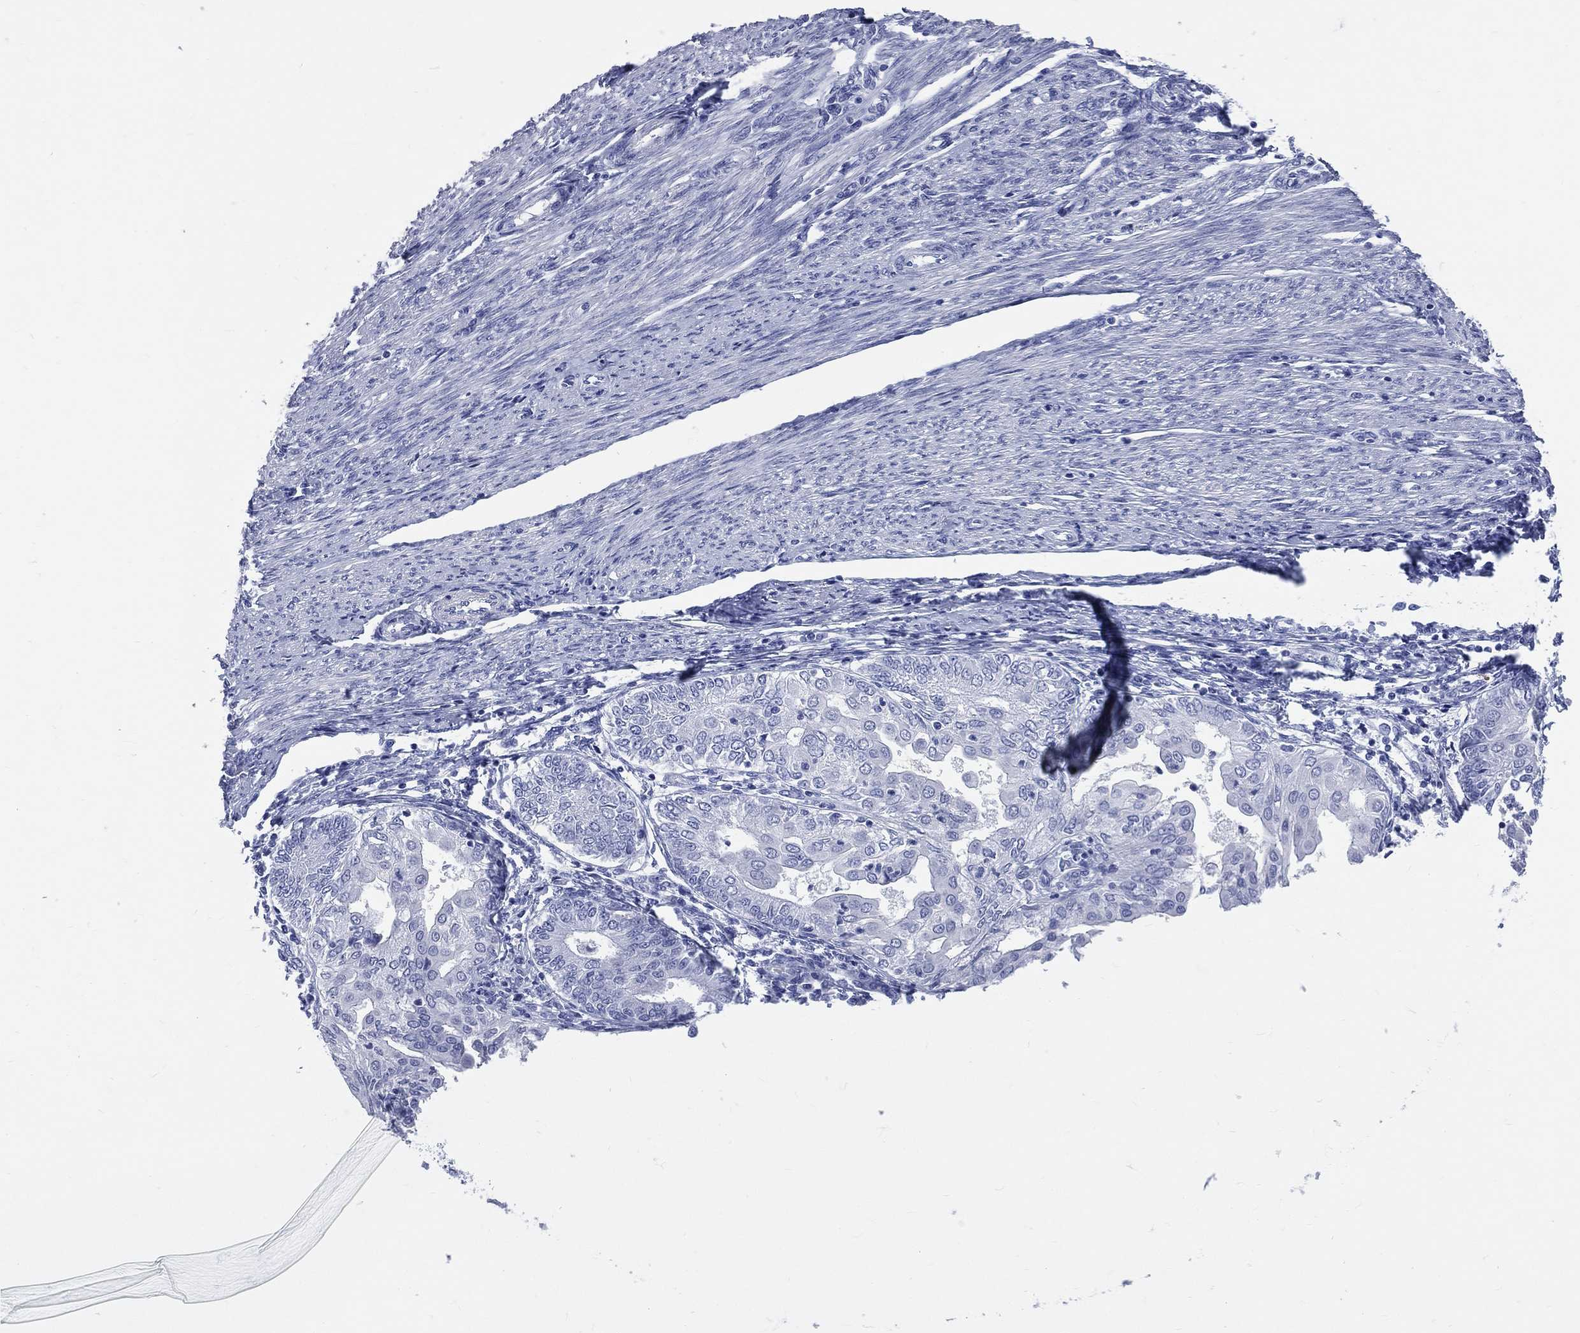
{"staining": {"intensity": "negative", "quantity": "none", "location": "none"}, "tissue": "endometrial cancer", "cell_type": "Tumor cells", "image_type": "cancer", "snomed": [{"axis": "morphology", "description": "Adenocarcinoma, NOS"}, {"axis": "topography", "description": "Endometrium"}], "caption": "Human endometrial cancer stained for a protein using immunohistochemistry displays no expression in tumor cells.", "gene": "CYLC1", "patient": {"sex": "female", "age": 68}}